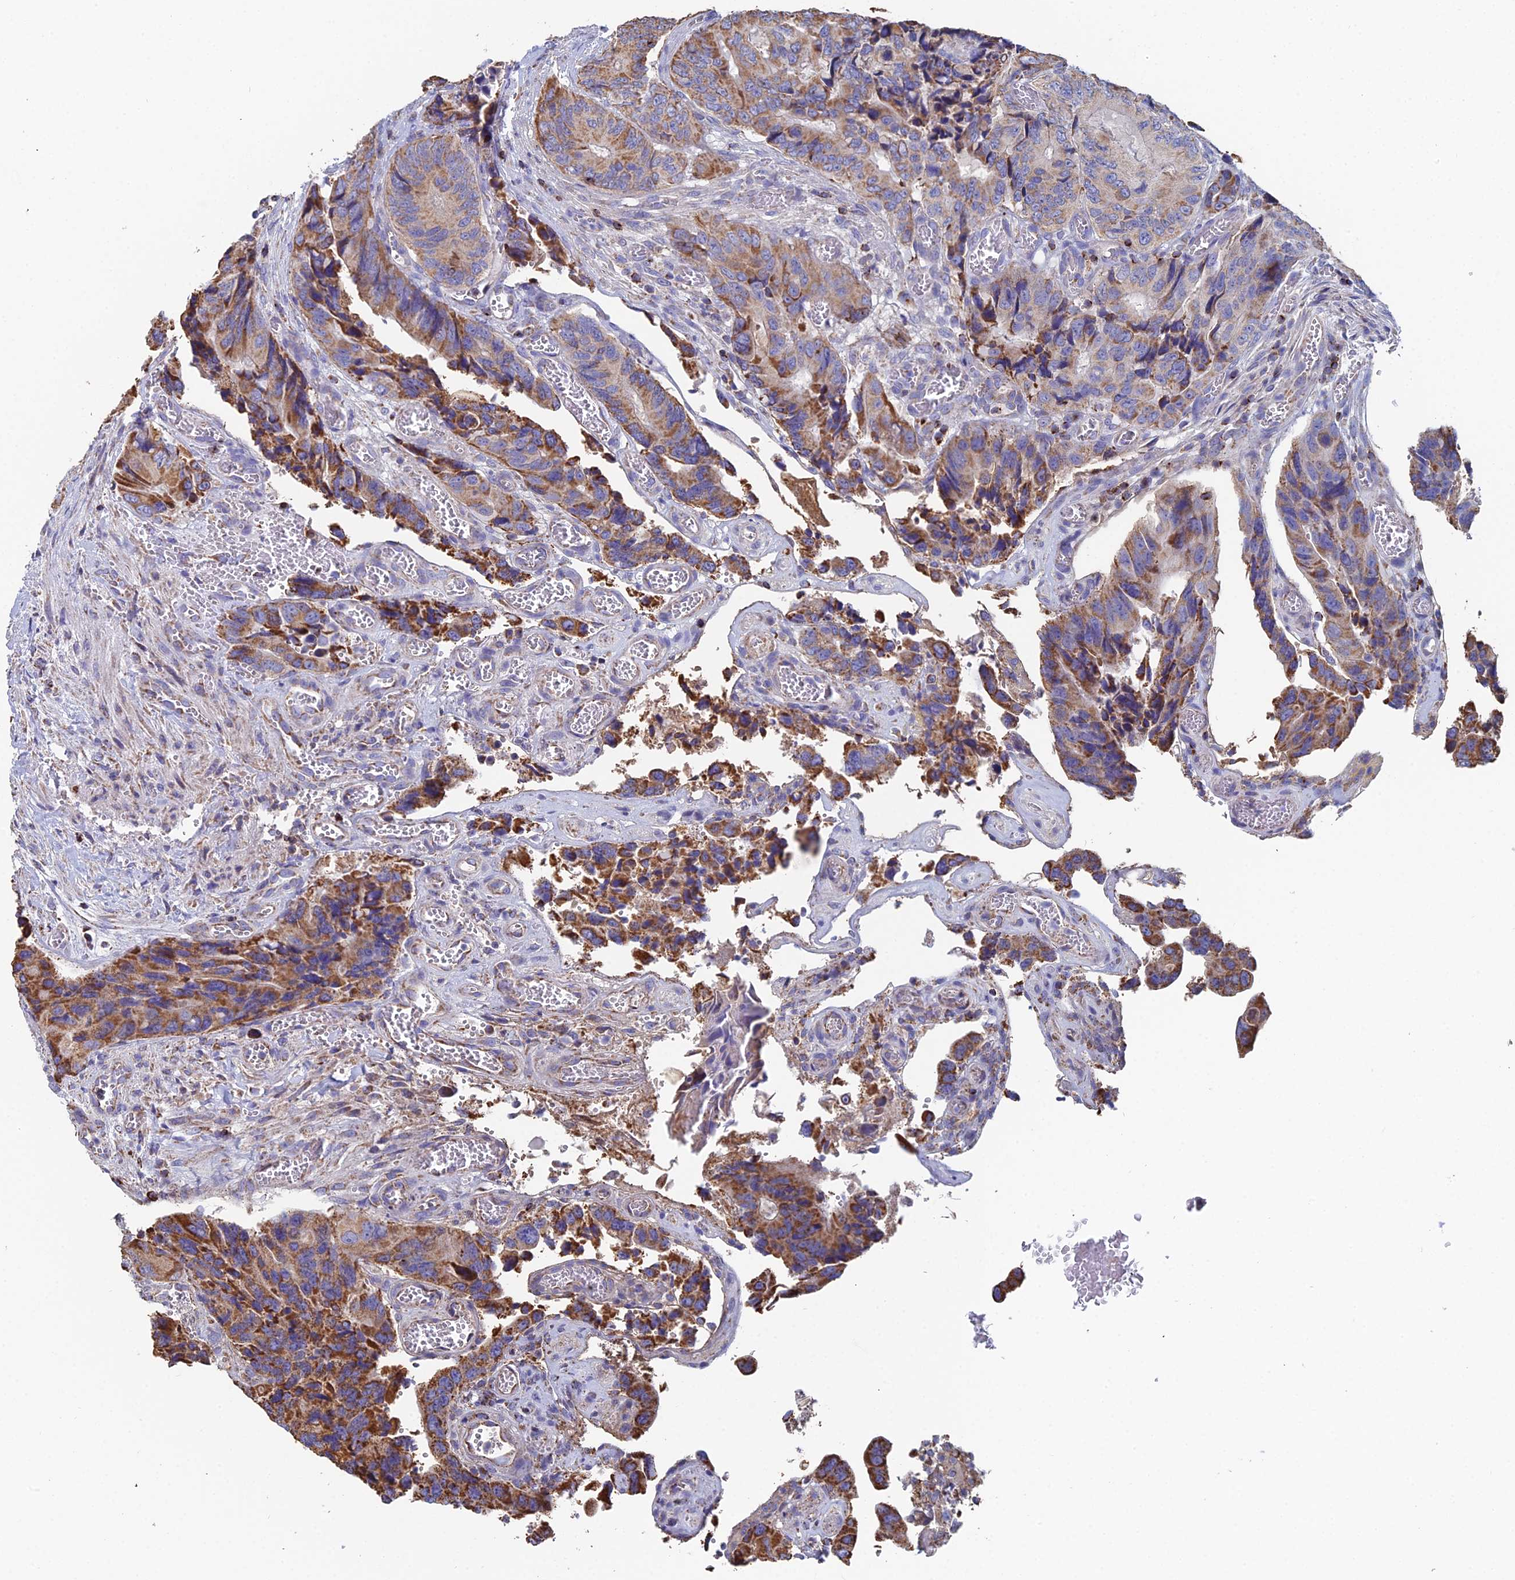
{"staining": {"intensity": "moderate", "quantity": ">75%", "location": "cytoplasmic/membranous"}, "tissue": "colorectal cancer", "cell_type": "Tumor cells", "image_type": "cancer", "snomed": [{"axis": "morphology", "description": "Adenocarcinoma, NOS"}, {"axis": "topography", "description": "Colon"}], "caption": "Immunohistochemistry (IHC) image of colorectal cancer stained for a protein (brown), which shows medium levels of moderate cytoplasmic/membranous staining in approximately >75% of tumor cells.", "gene": "SPOCK2", "patient": {"sex": "male", "age": 84}}